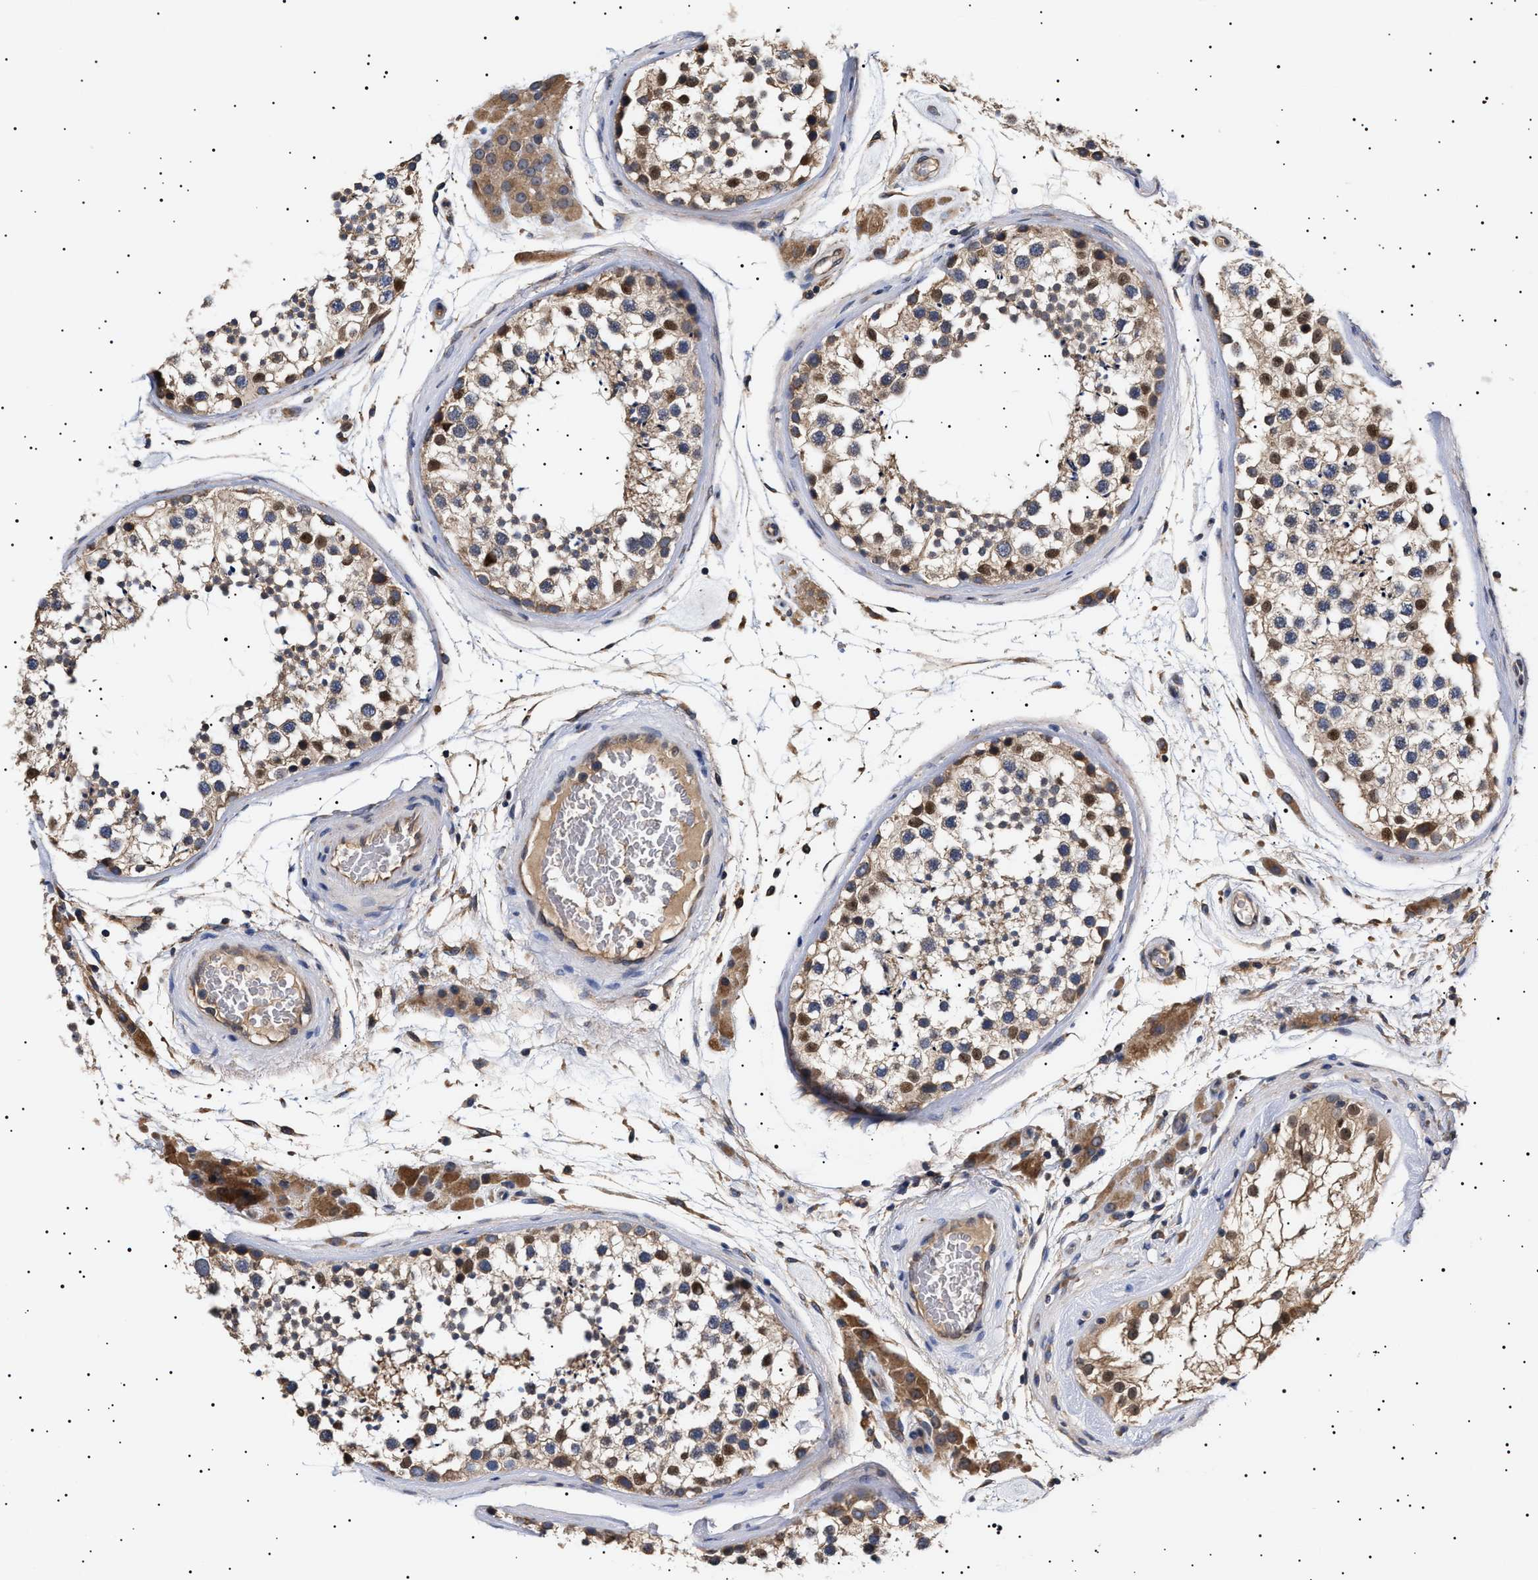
{"staining": {"intensity": "moderate", "quantity": ">75%", "location": "cytoplasmic/membranous,nuclear"}, "tissue": "testis", "cell_type": "Cells in seminiferous ducts", "image_type": "normal", "snomed": [{"axis": "morphology", "description": "Normal tissue, NOS"}, {"axis": "topography", "description": "Testis"}], "caption": "The photomicrograph demonstrates a brown stain indicating the presence of a protein in the cytoplasmic/membranous,nuclear of cells in seminiferous ducts in testis. (Brightfield microscopy of DAB IHC at high magnification).", "gene": "KRBA1", "patient": {"sex": "male", "age": 46}}